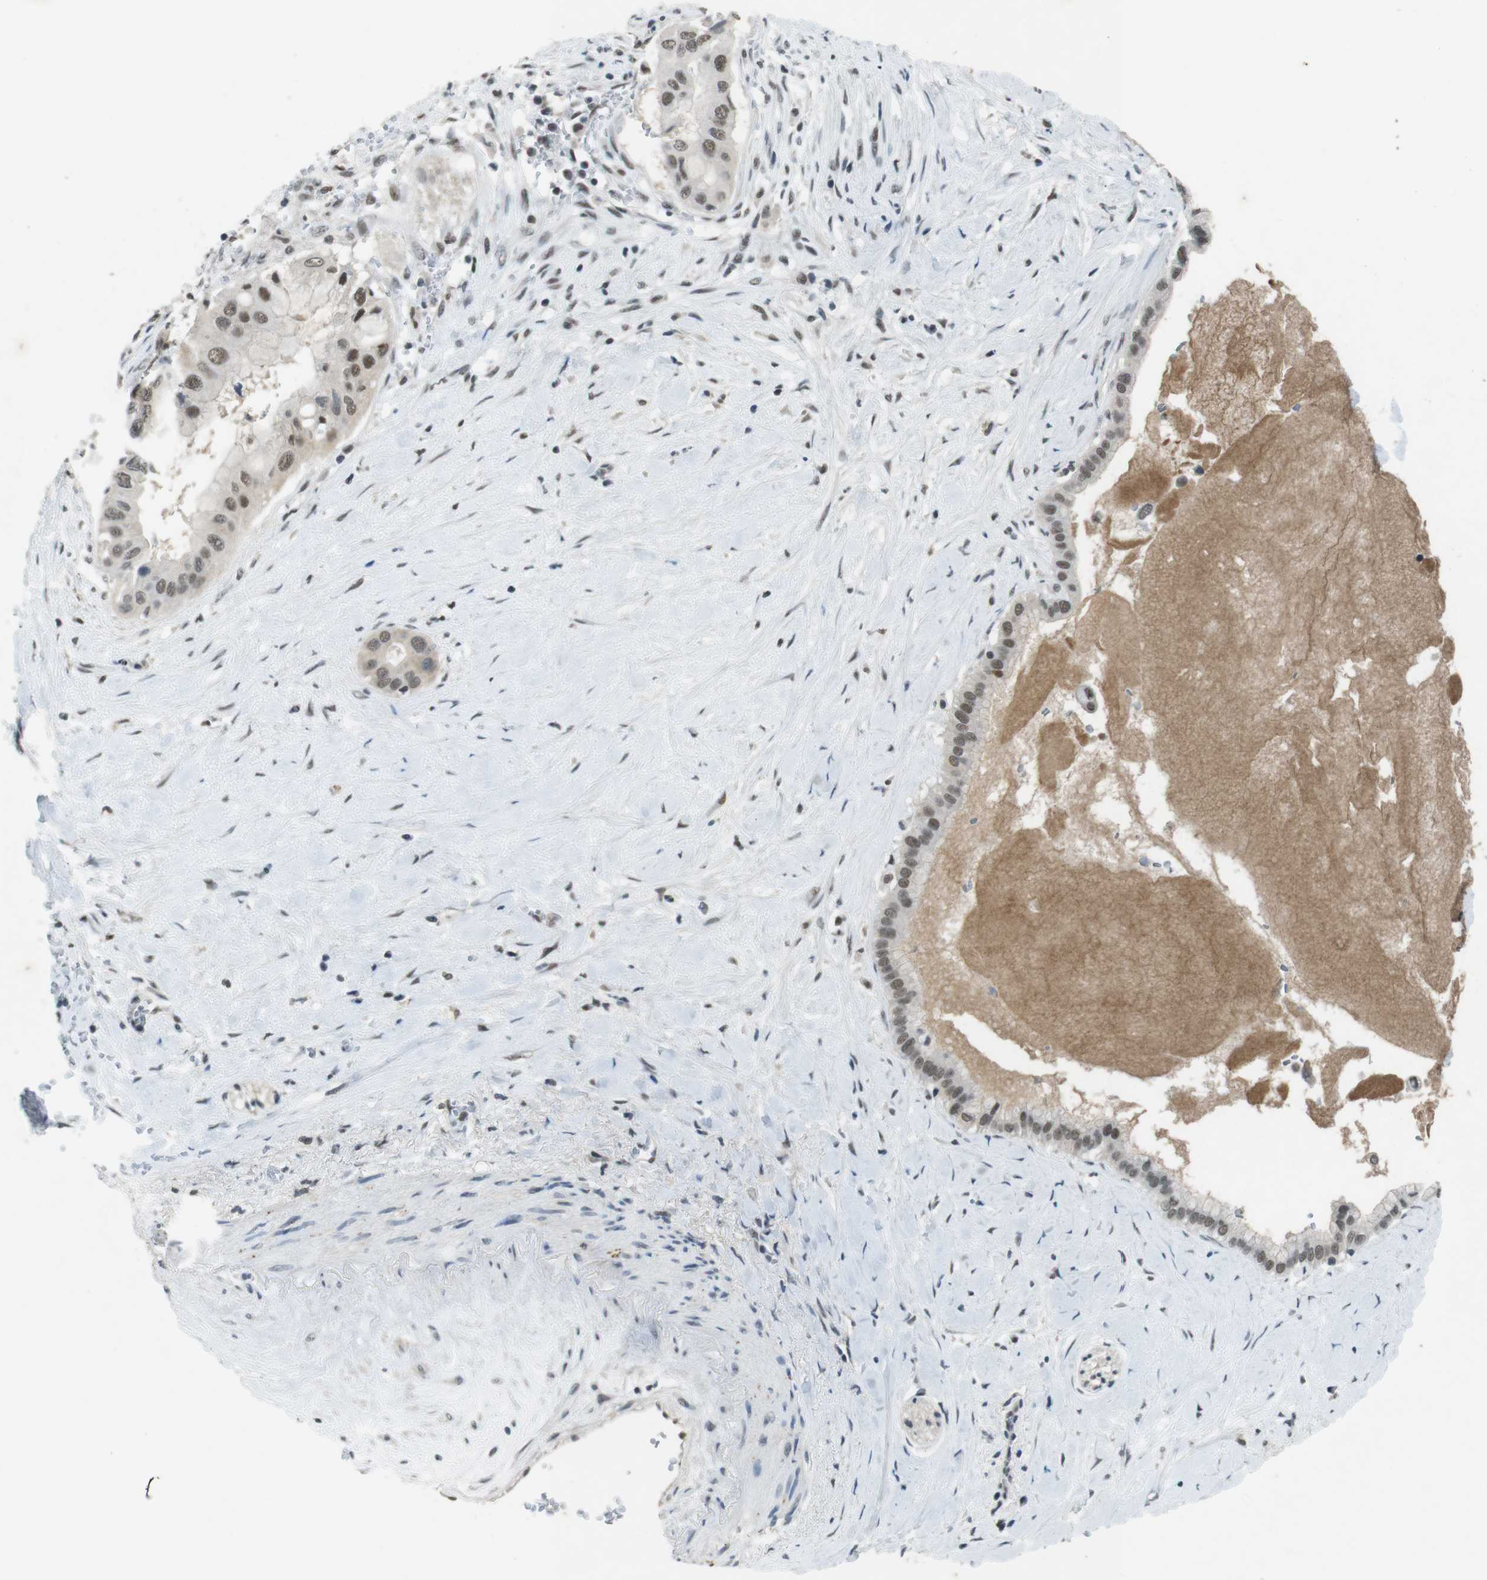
{"staining": {"intensity": "weak", "quantity": ">75%", "location": "nuclear"}, "tissue": "pancreatic cancer", "cell_type": "Tumor cells", "image_type": "cancer", "snomed": [{"axis": "morphology", "description": "Adenocarcinoma, NOS"}, {"axis": "topography", "description": "Pancreas"}], "caption": "Weak nuclear staining for a protein is present in about >75% of tumor cells of pancreatic adenocarcinoma using IHC.", "gene": "USP7", "patient": {"sex": "male", "age": 55}}